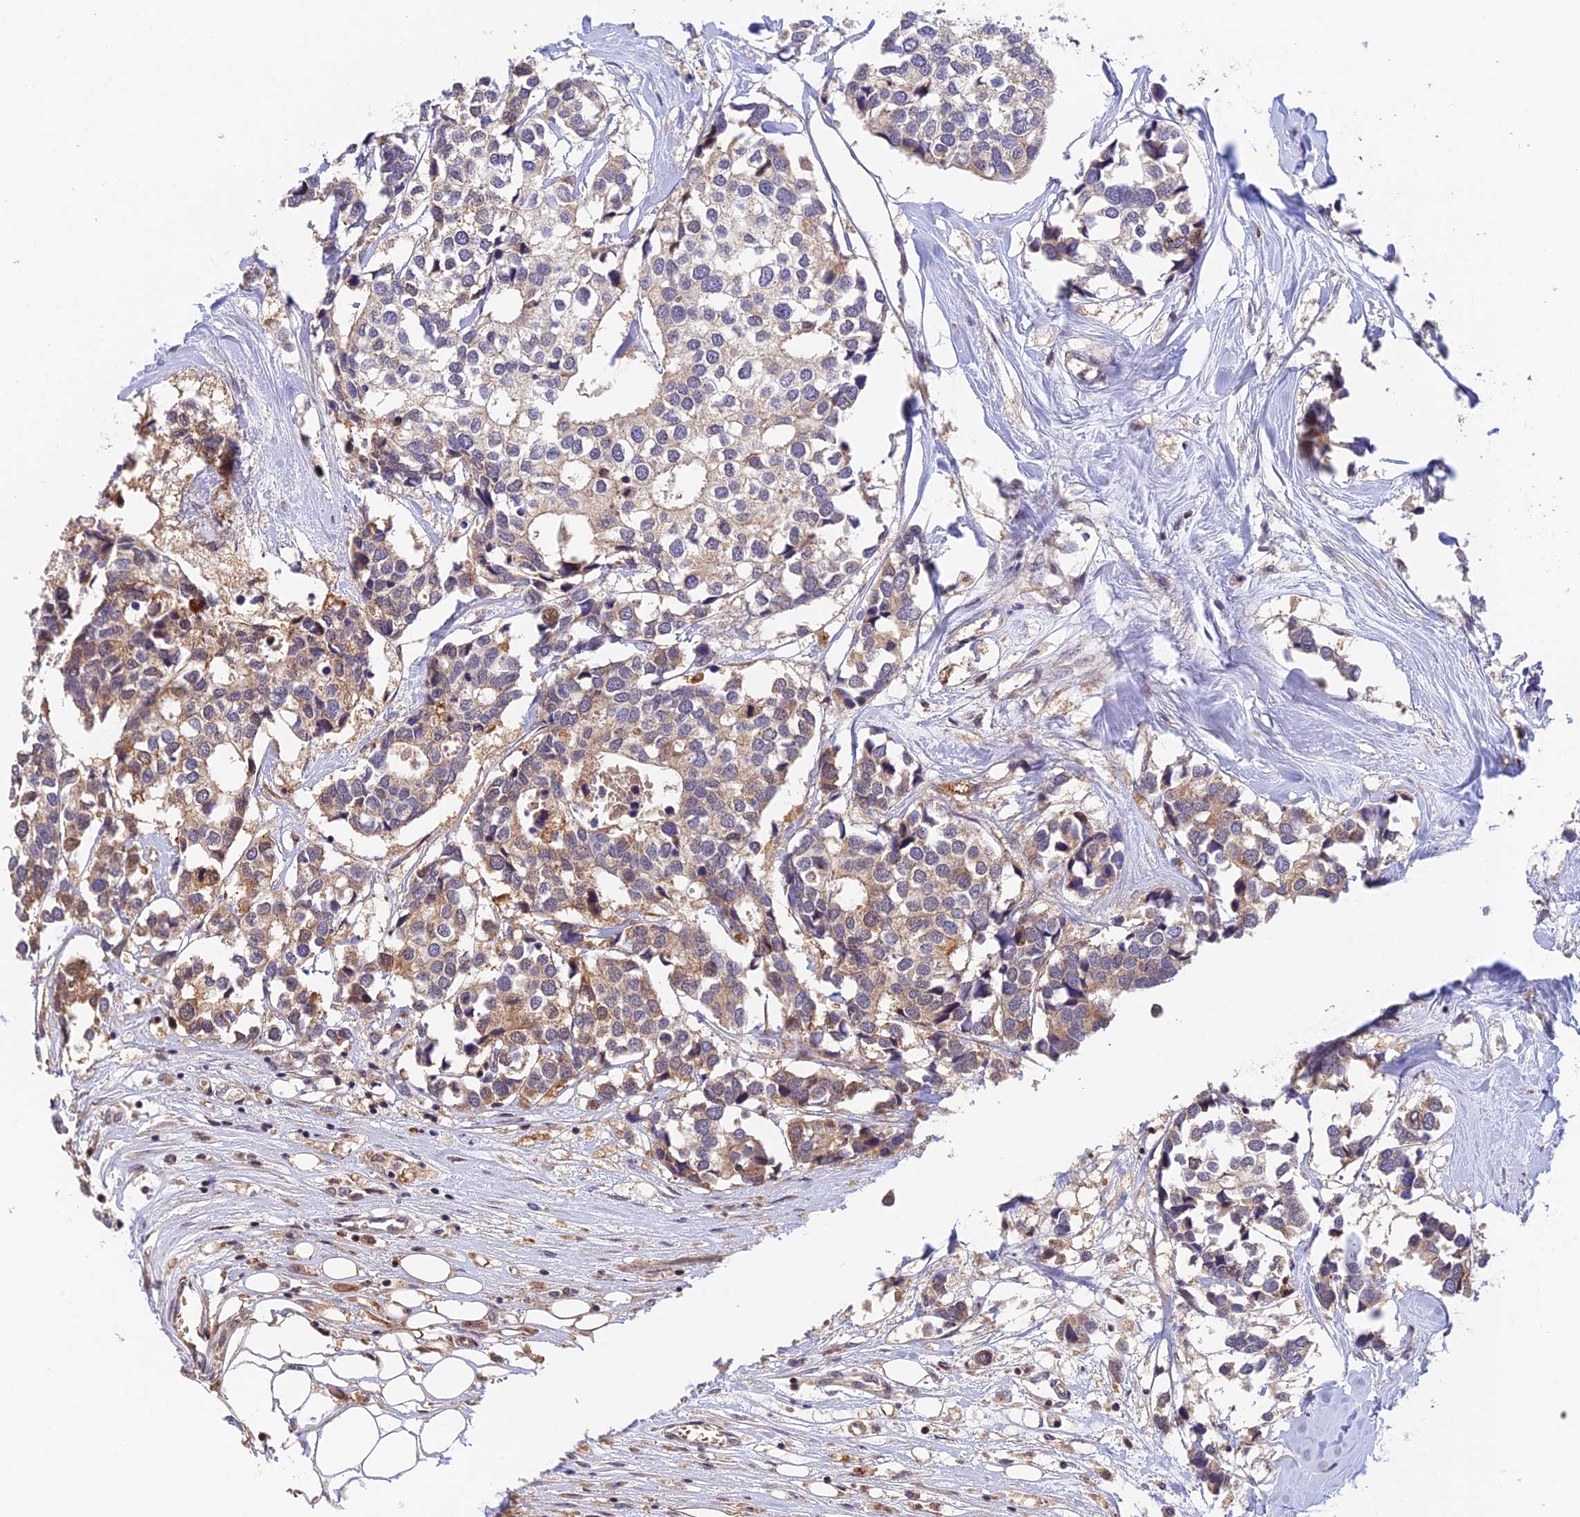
{"staining": {"intensity": "weak", "quantity": "25%-75%", "location": "cytoplasmic/membranous"}, "tissue": "breast cancer", "cell_type": "Tumor cells", "image_type": "cancer", "snomed": [{"axis": "morphology", "description": "Duct carcinoma"}, {"axis": "topography", "description": "Breast"}], "caption": "IHC histopathology image of intraductal carcinoma (breast) stained for a protein (brown), which exhibits low levels of weak cytoplasmic/membranous expression in approximately 25%-75% of tumor cells.", "gene": "CWH43", "patient": {"sex": "female", "age": 83}}